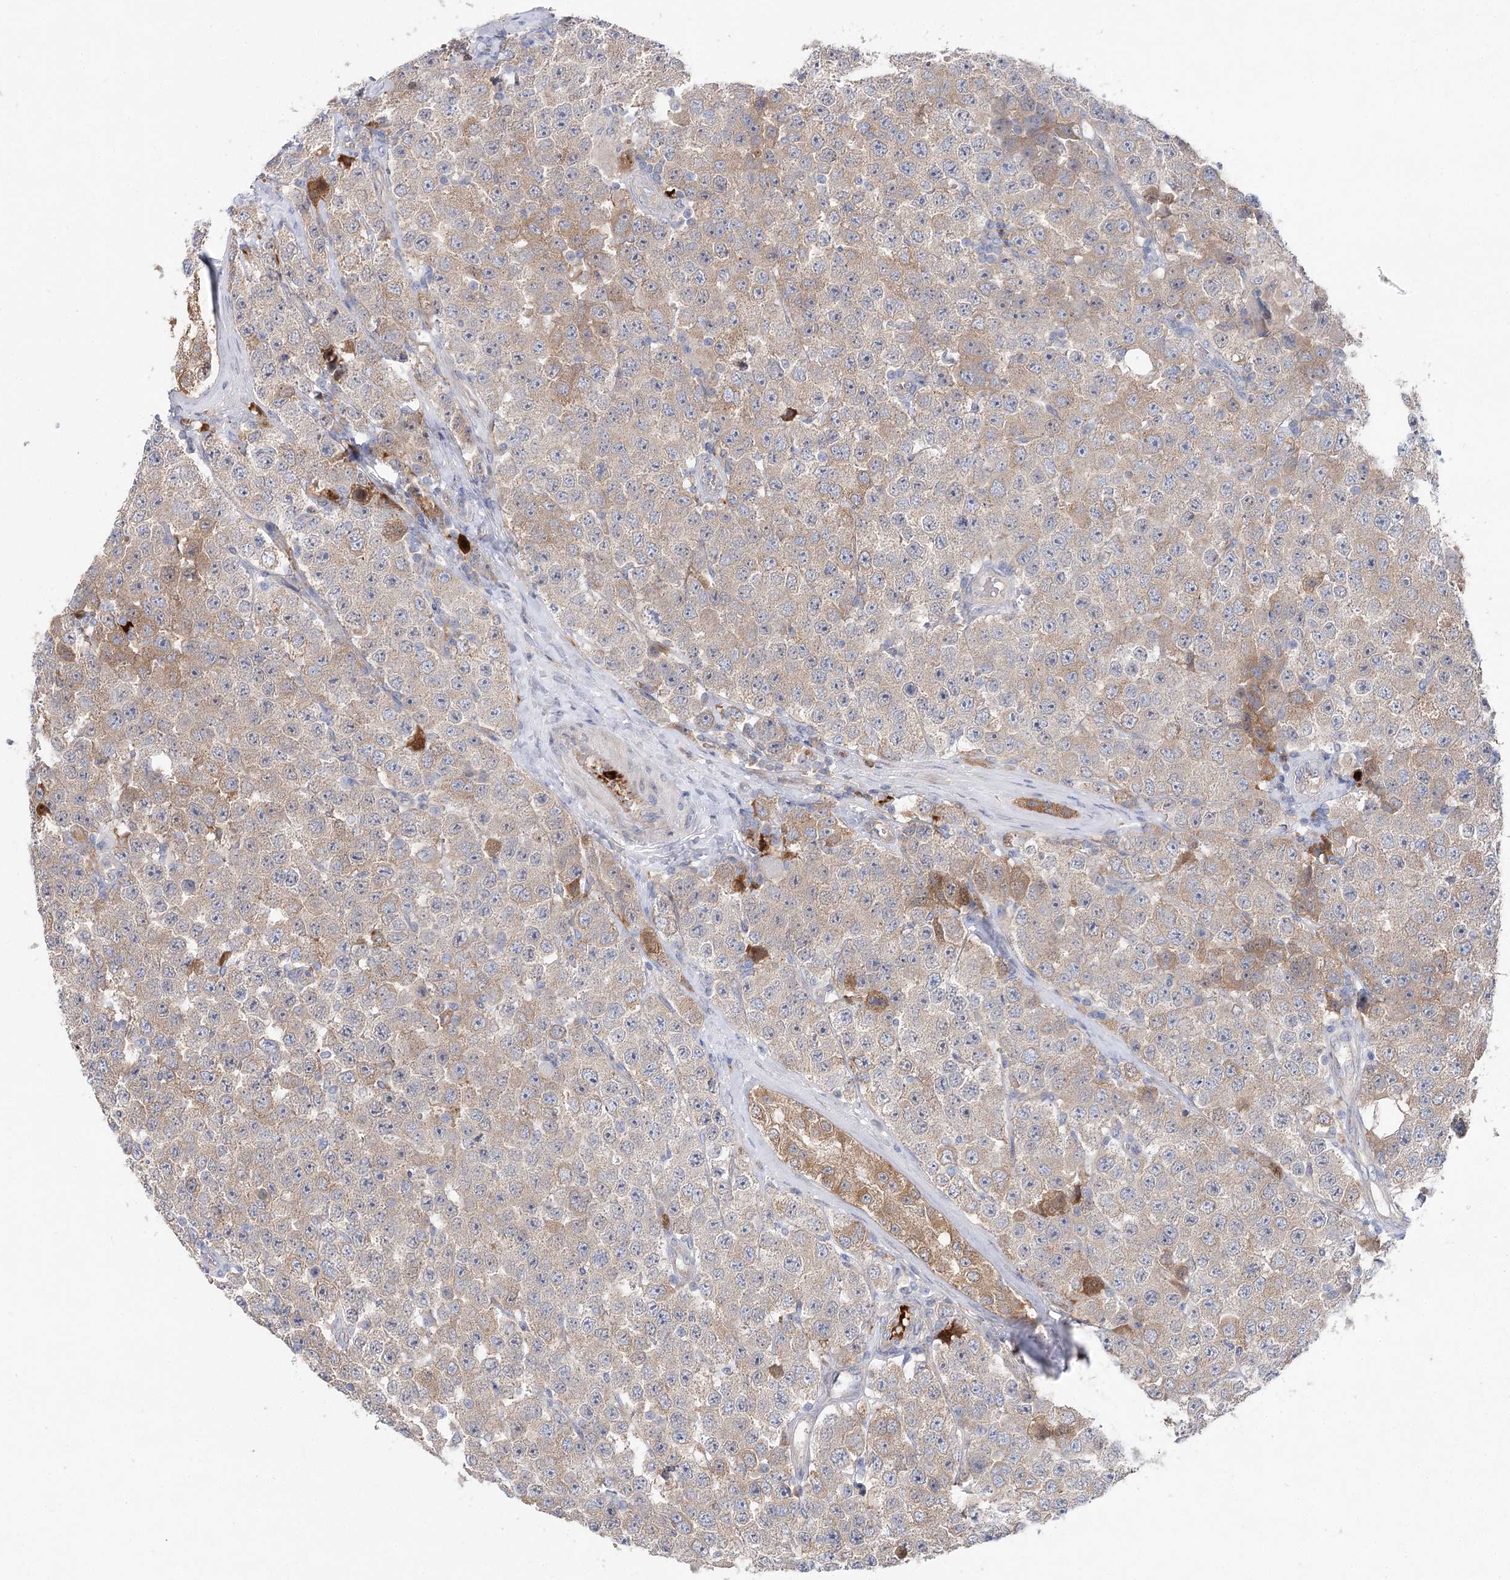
{"staining": {"intensity": "weak", "quantity": ">75%", "location": "cytoplasmic/membranous"}, "tissue": "testis cancer", "cell_type": "Tumor cells", "image_type": "cancer", "snomed": [{"axis": "morphology", "description": "Seminoma, NOS"}, {"axis": "topography", "description": "Testis"}], "caption": "Testis cancer was stained to show a protein in brown. There is low levels of weak cytoplasmic/membranous staining in approximately >75% of tumor cells.", "gene": "LRRC14B", "patient": {"sex": "male", "age": 28}}